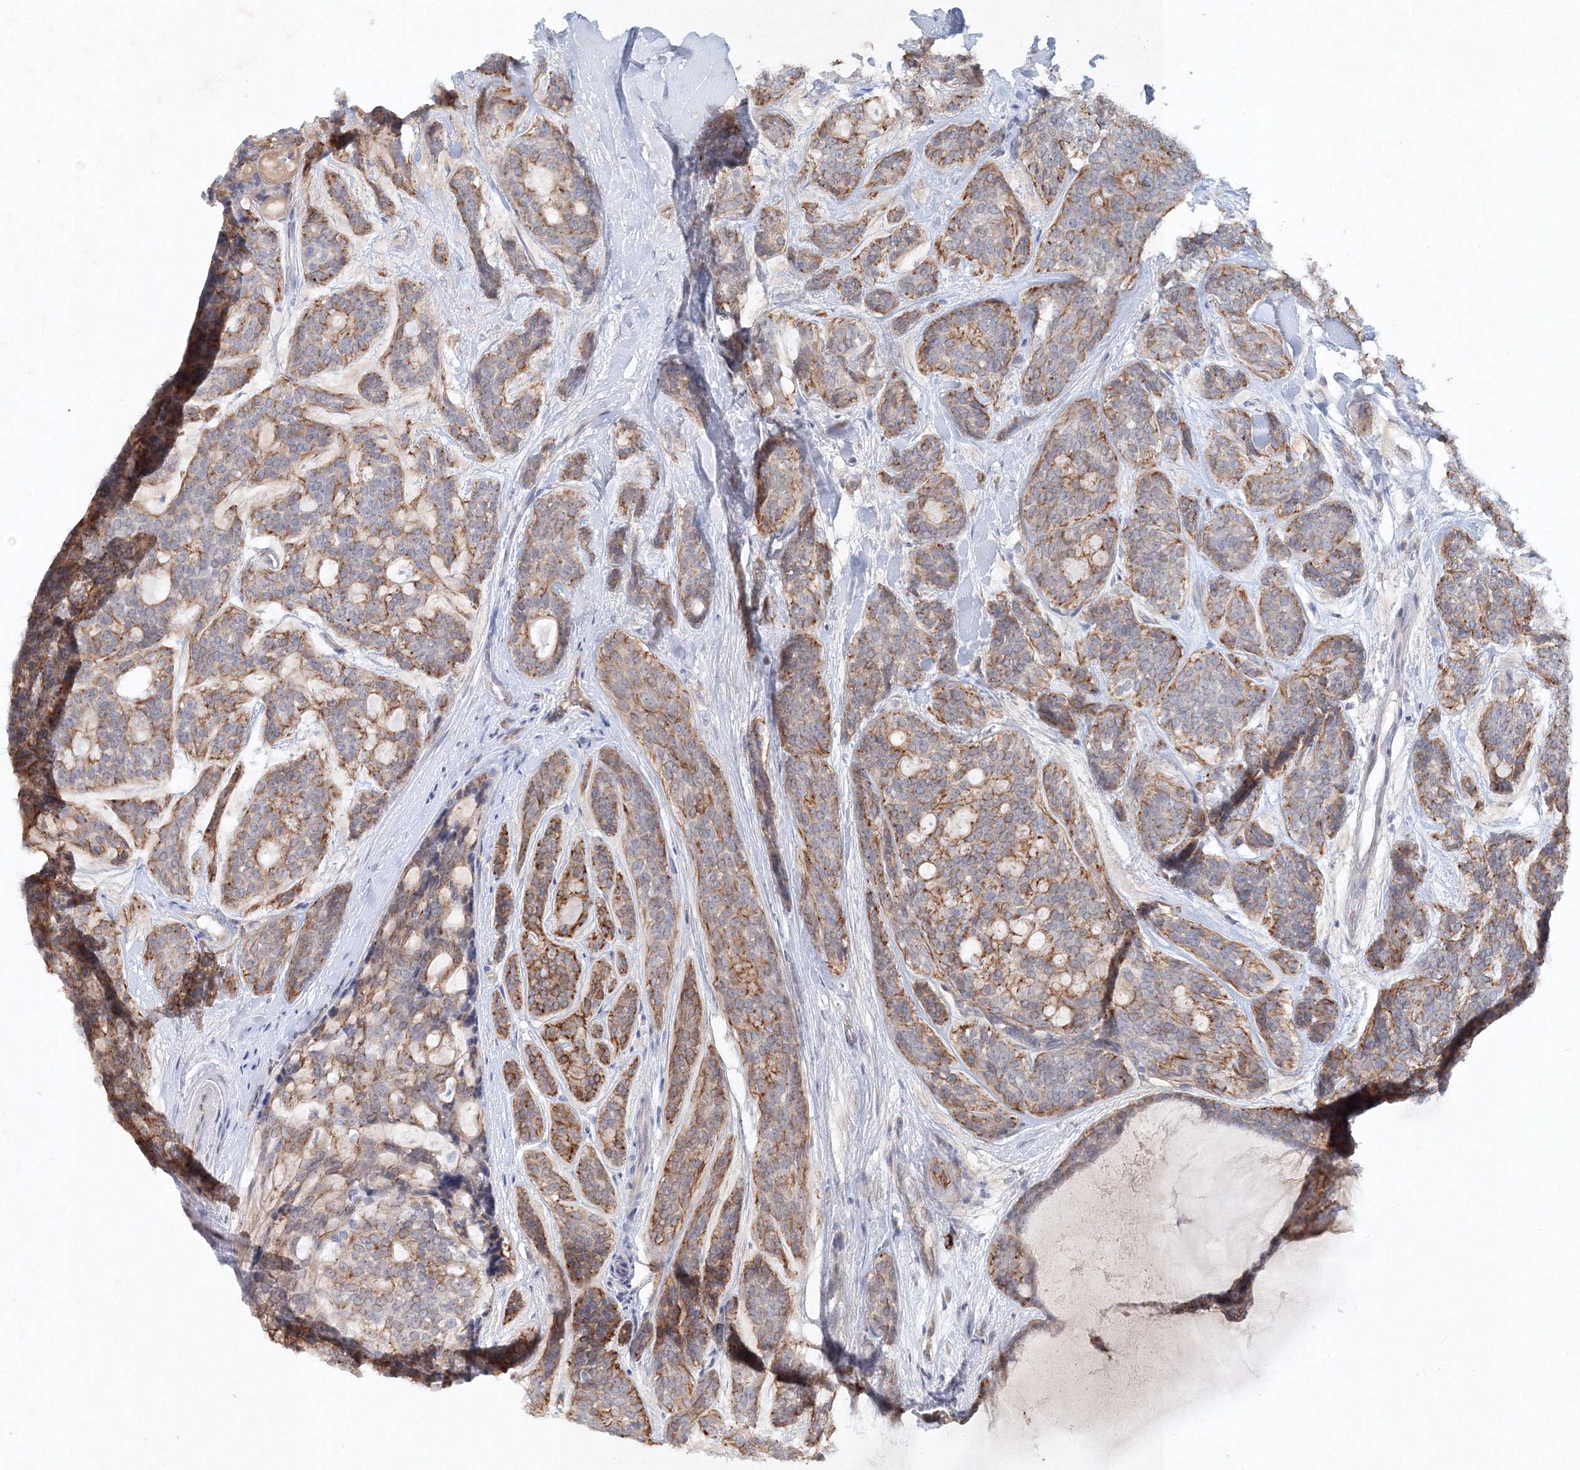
{"staining": {"intensity": "moderate", "quantity": "25%-75%", "location": "cytoplasmic/membranous"}, "tissue": "head and neck cancer", "cell_type": "Tumor cells", "image_type": "cancer", "snomed": [{"axis": "morphology", "description": "Adenocarcinoma, NOS"}, {"axis": "topography", "description": "Head-Neck"}], "caption": "A histopathology image showing moderate cytoplasmic/membranous positivity in approximately 25%-75% of tumor cells in head and neck cancer, as visualized by brown immunohistochemical staining.", "gene": "SH3BP5", "patient": {"sex": "male", "age": 66}}